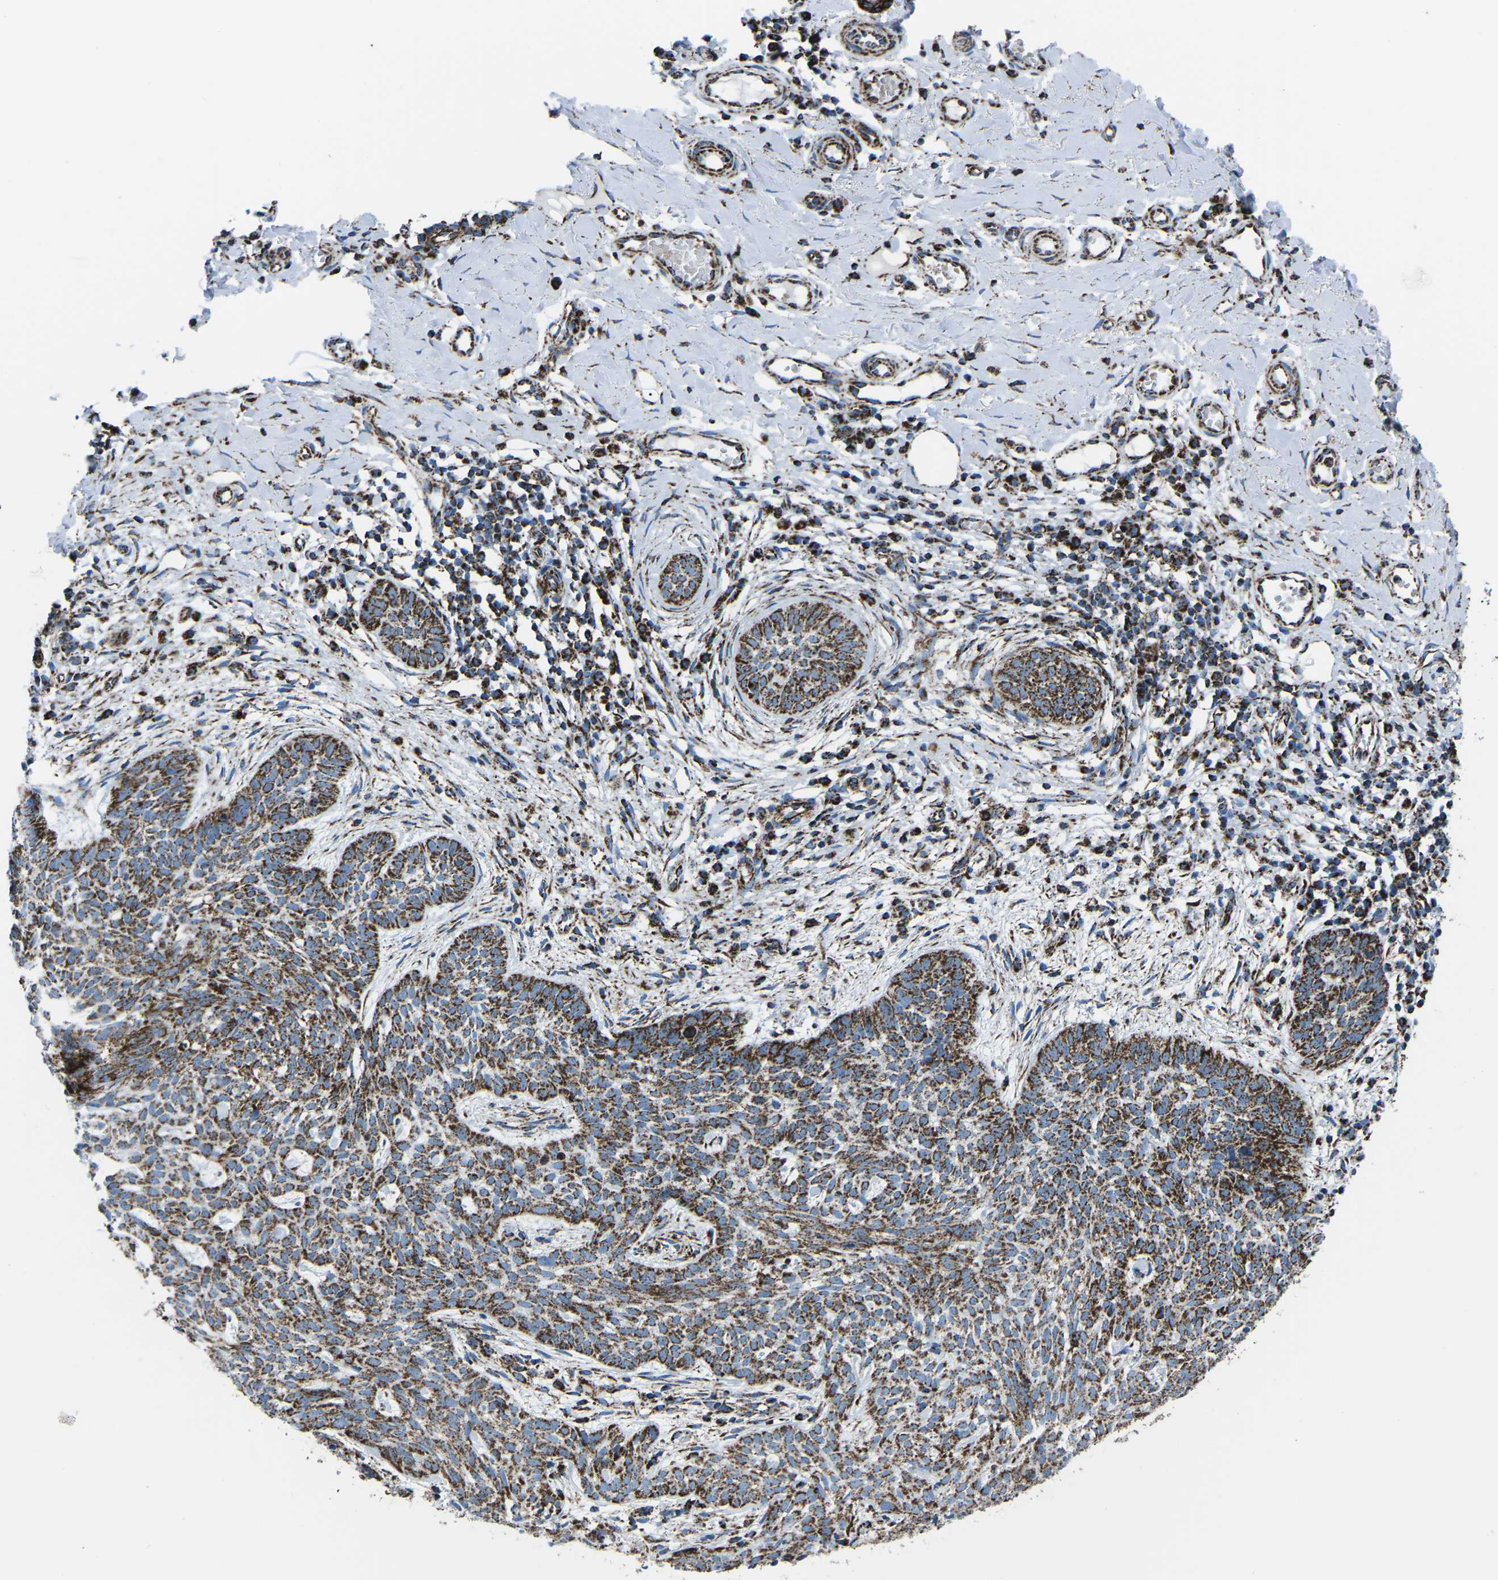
{"staining": {"intensity": "strong", "quantity": ">75%", "location": "cytoplasmic/membranous"}, "tissue": "skin cancer", "cell_type": "Tumor cells", "image_type": "cancer", "snomed": [{"axis": "morphology", "description": "Basal cell carcinoma"}, {"axis": "topography", "description": "Skin"}], "caption": "This micrograph displays IHC staining of human skin basal cell carcinoma, with high strong cytoplasmic/membranous positivity in approximately >75% of tumor cells.", "gene": "MT-CO2", "patient": {"sex": "female", "age": 59}}